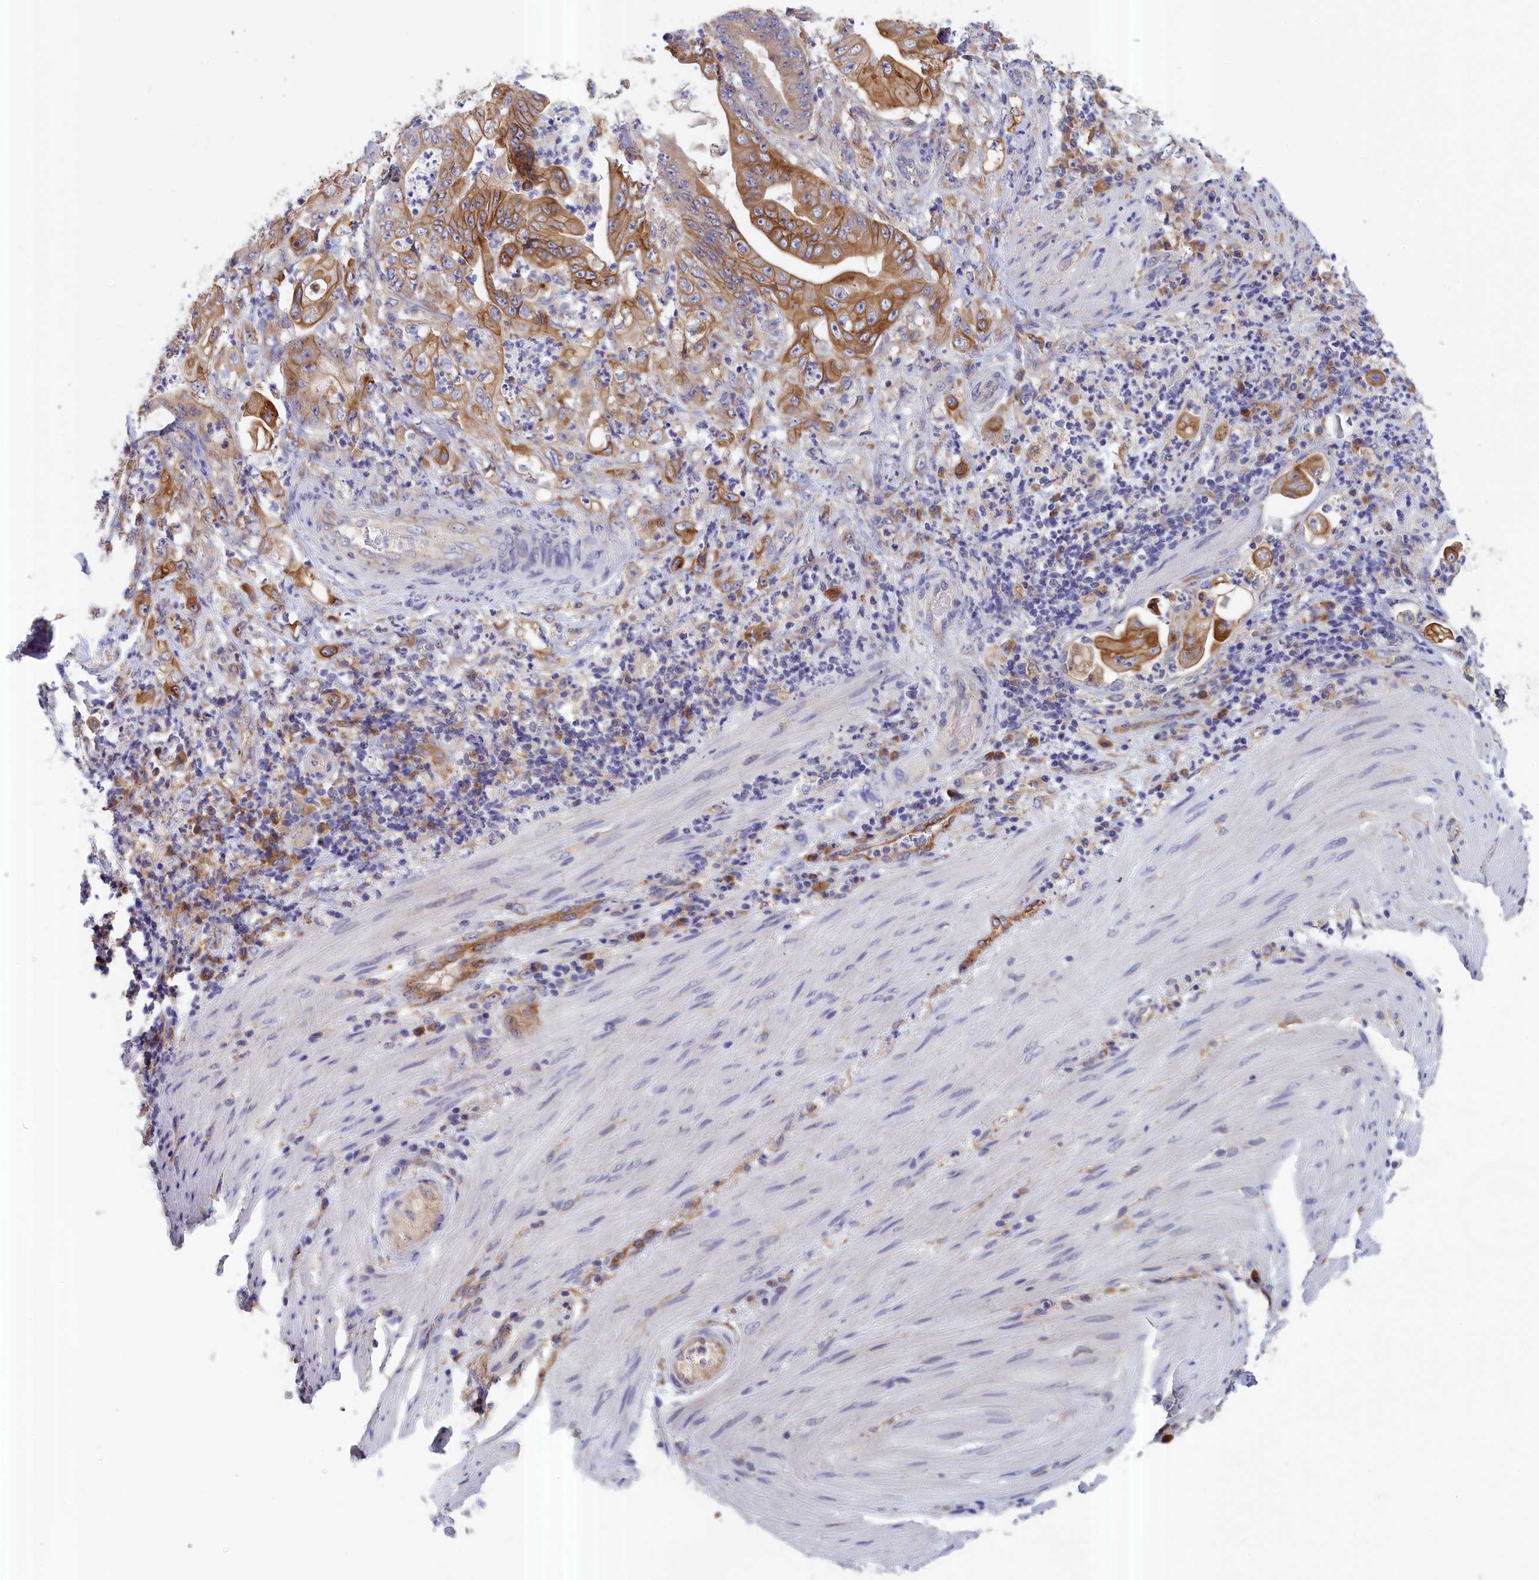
{"staining": {"intensity": "moderate", "quantity": ">75%", "location": "cytoplasmic/membranous"}, "tissue": "stomach cancer", "cell_type": "Tumor cells", "image_type": "cancer", "snomed": [{"axis": "morphology", "description": "Adenocarcinoma, NOS"}, {"axis": "topography", "description": "Stomach"}], "caption": "This micrograph shows immunohistochemistry staining of stomach cancer (adenocarcinoma), with medium moderate cytoplasmic/membranous staining in about >75% of tumor cells.", "gene": "COL19A1", "patient": {"sex": "female", "age": 73}}